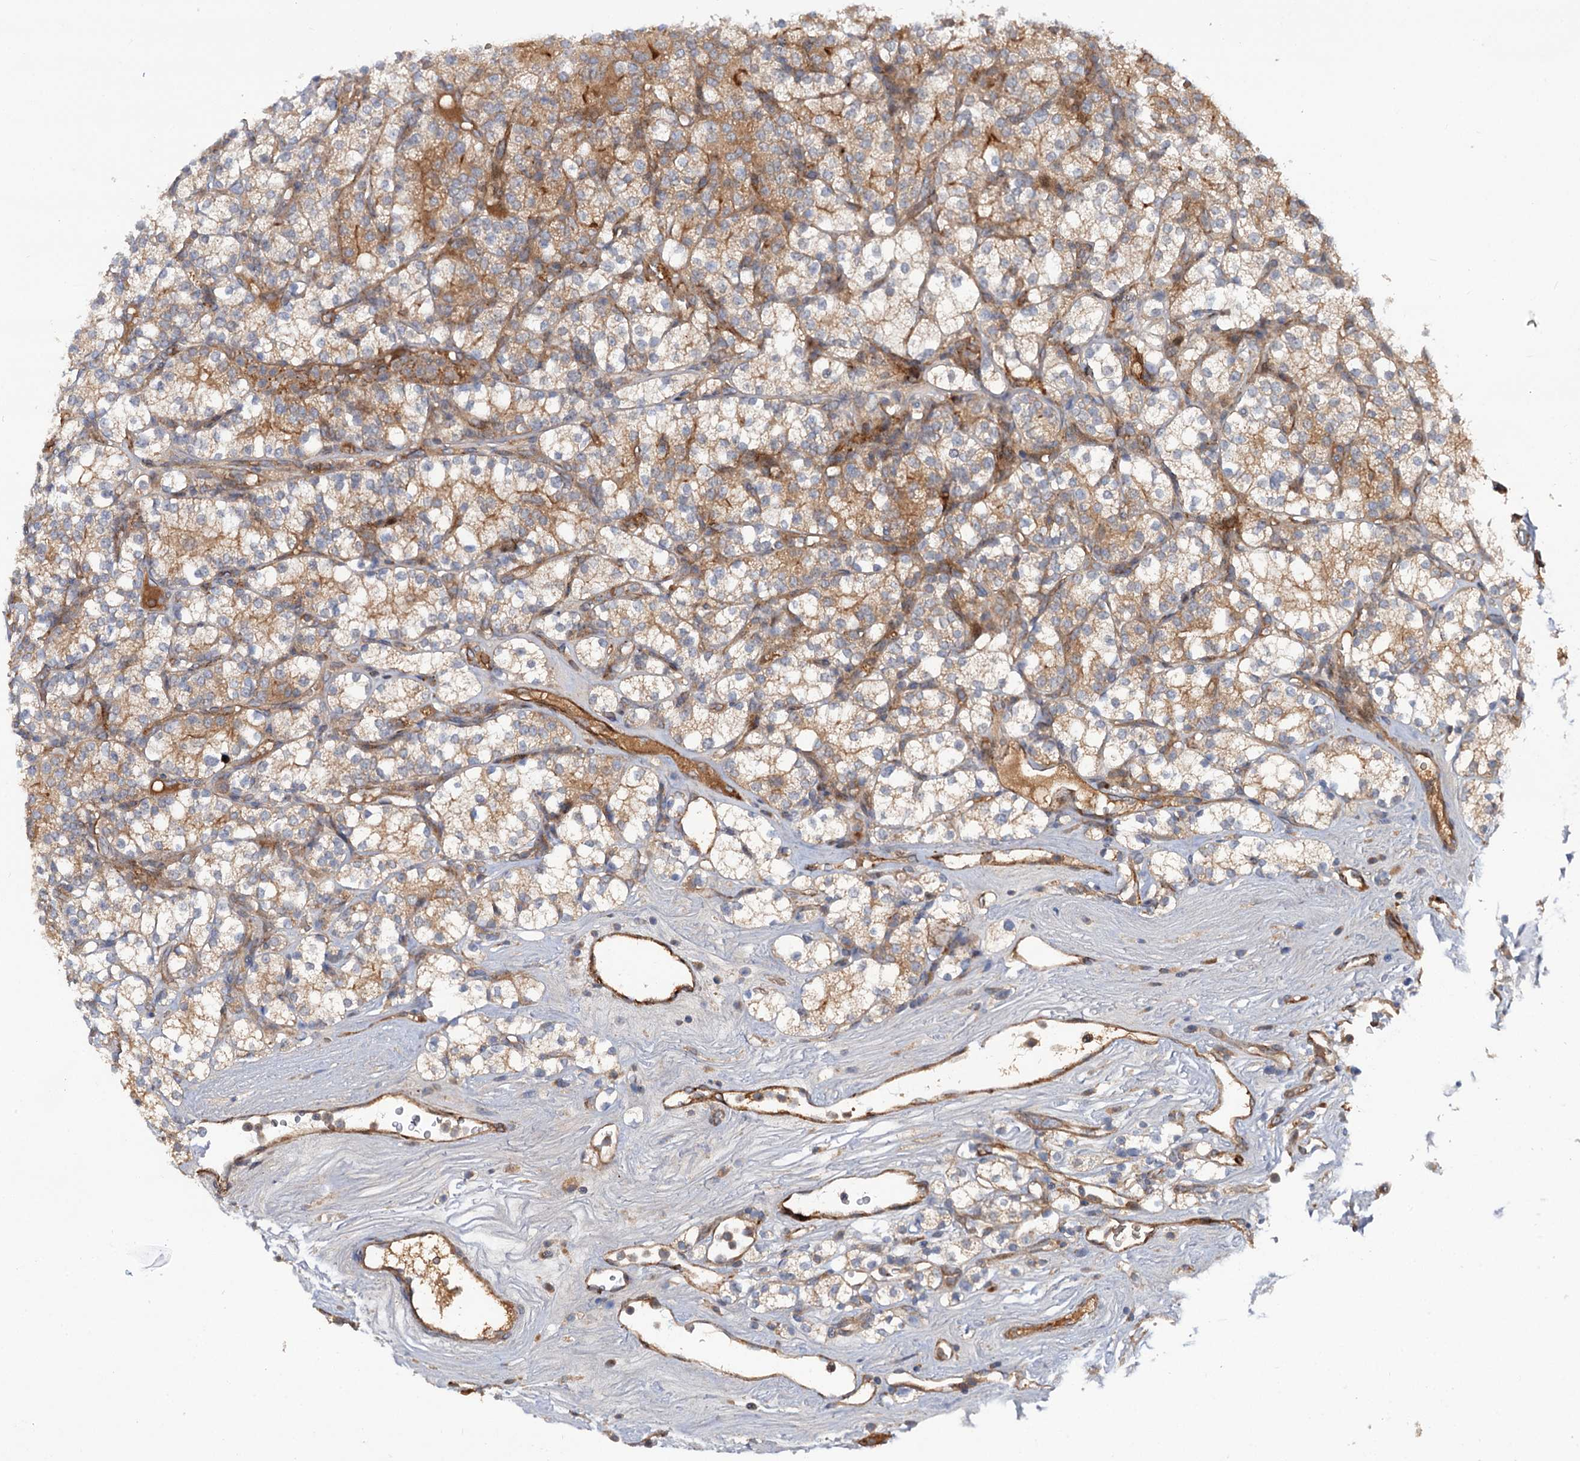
{"staining": {"intensity": "moderate", "quantity": "<25%", "location": "cytoplasmic/membranous"}, "tissue": "renal cancer", "cell_type": "Tumor cells", "image_type": "cancer", "snomed": [{"axis": "morphology", "description": "Adenocarcinoma, NOS"}, {"axis": "topography", "description": "Kidney"}], "caption": "Immunohistochemical staining of human renal cancer (adenocarcinoma) shows low levels of moderate cytoplasmic/membranous positivity in about <25% of tumor cells.", "gene": "ADGRG4", "patient": {"sex": "male", "age": 77}}